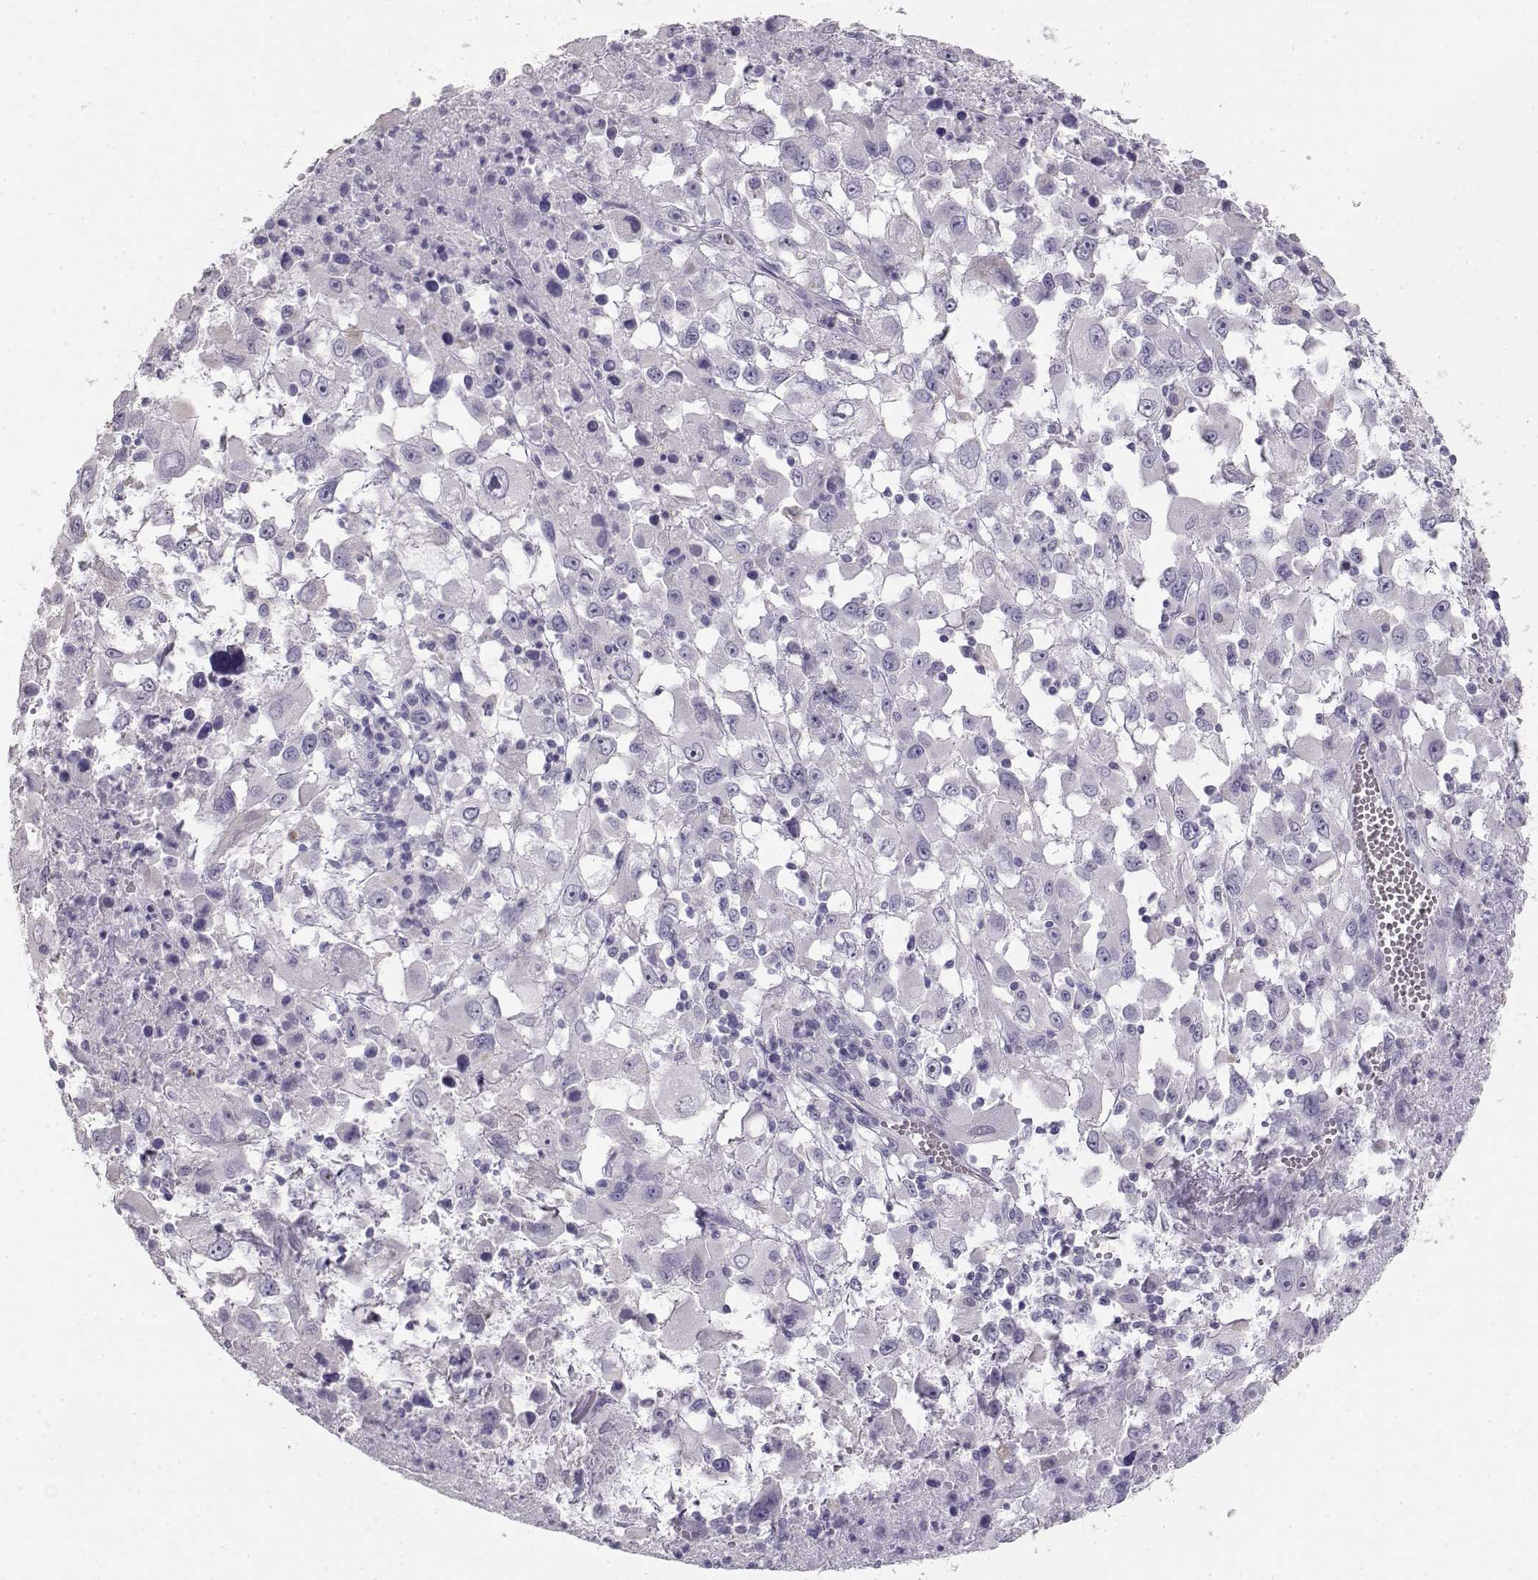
{"staining": {"intensity": "negative", "quantity": "none", "location": "none"}, "tissue": "melanoma", "cell_type": "Tumor cells", "image_type": "cancer", "snomed": [{"axis": "morphology", "description": "Malignant melanoma, Metastatic site"}, {"axis": "topography", "description": "Soft tissue"}], "caption": "Melanoma was stained to show a protein in brown. There is no significant positivity in tumor cells.", "gene": "NUTM1", "patient": {"sex": "male", "age": 50}}